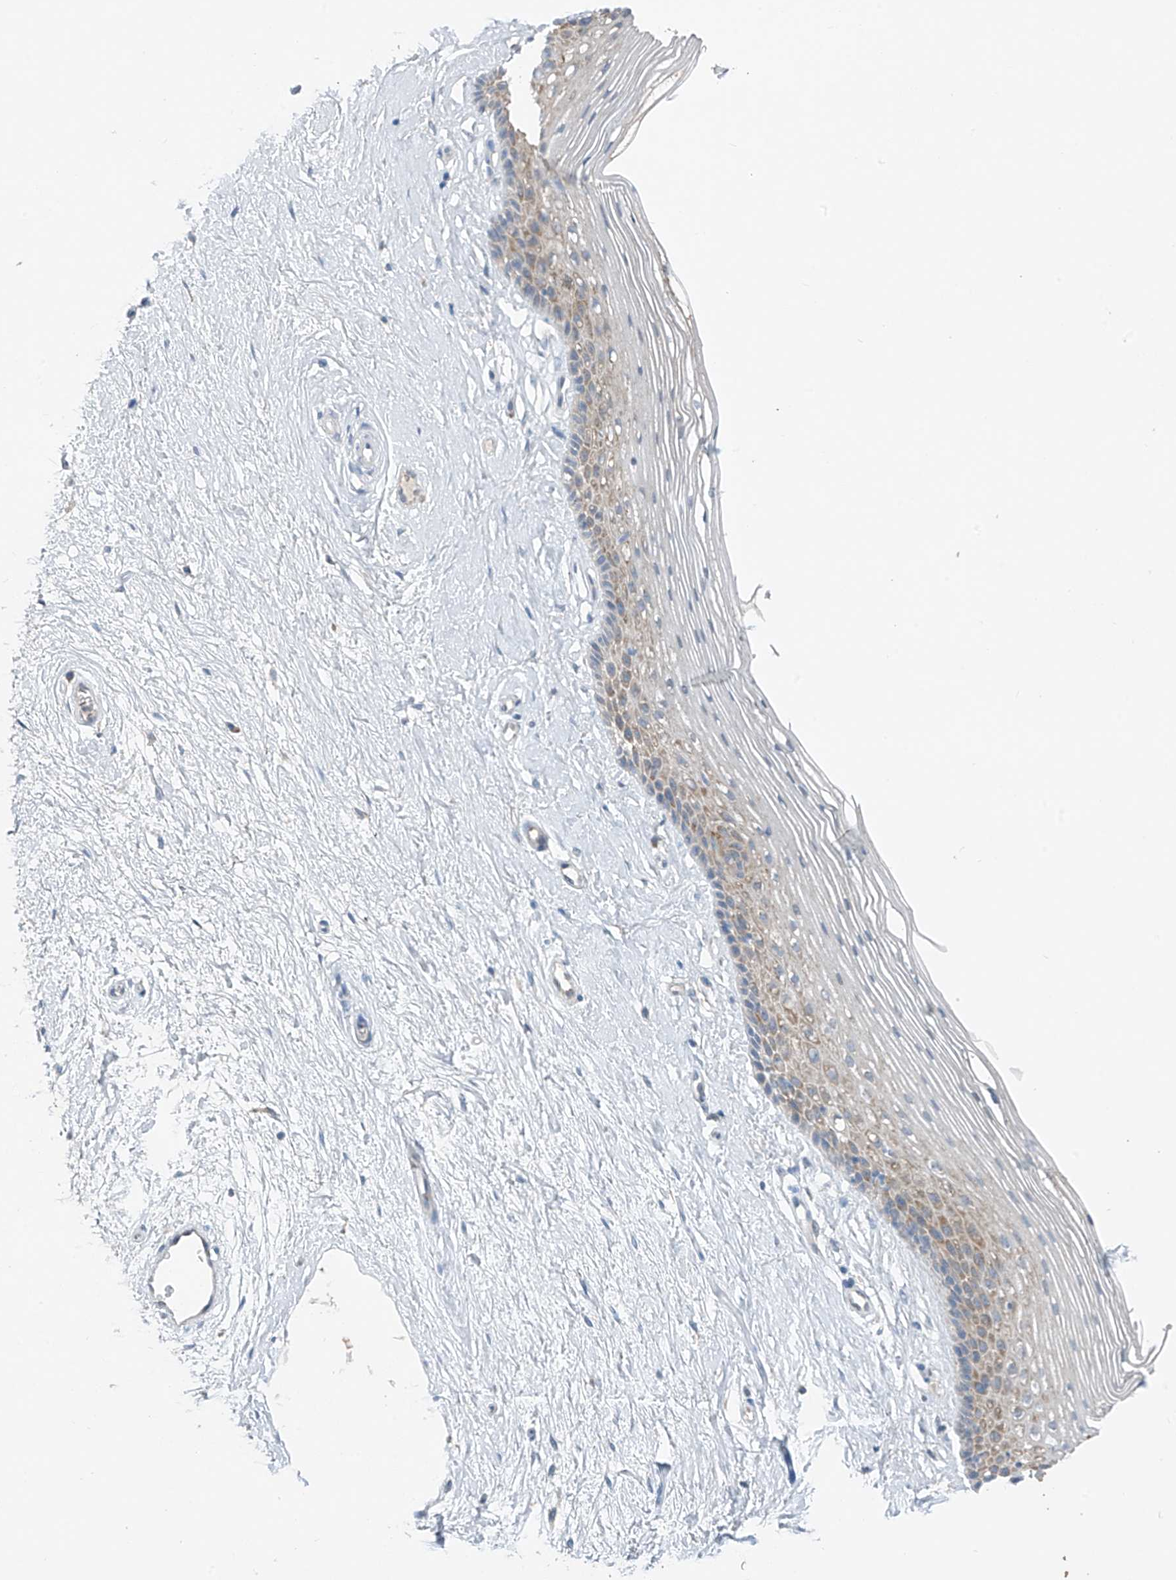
{"staining": {"intensity": "moderate", "quantity": "25%-75%", "location": "cytoplasmic/membranous"}, "tissue": "vagina", "cell_type": "Squamous epithelial cells", "image_type": "normal", "snomed": [{"axis": "morphology", "description": "Normal tissue, NOS"}, {"axis": "topography", "description": "Vagina"}], "caption": "Human vagina stained with a brown dye shows moderate cytoplasmic/membranous positive positivity in about 25%-75% of squamous epithelial cells.", "gene": "RPL4", "patient": {"sex": "female", "age": 46}}